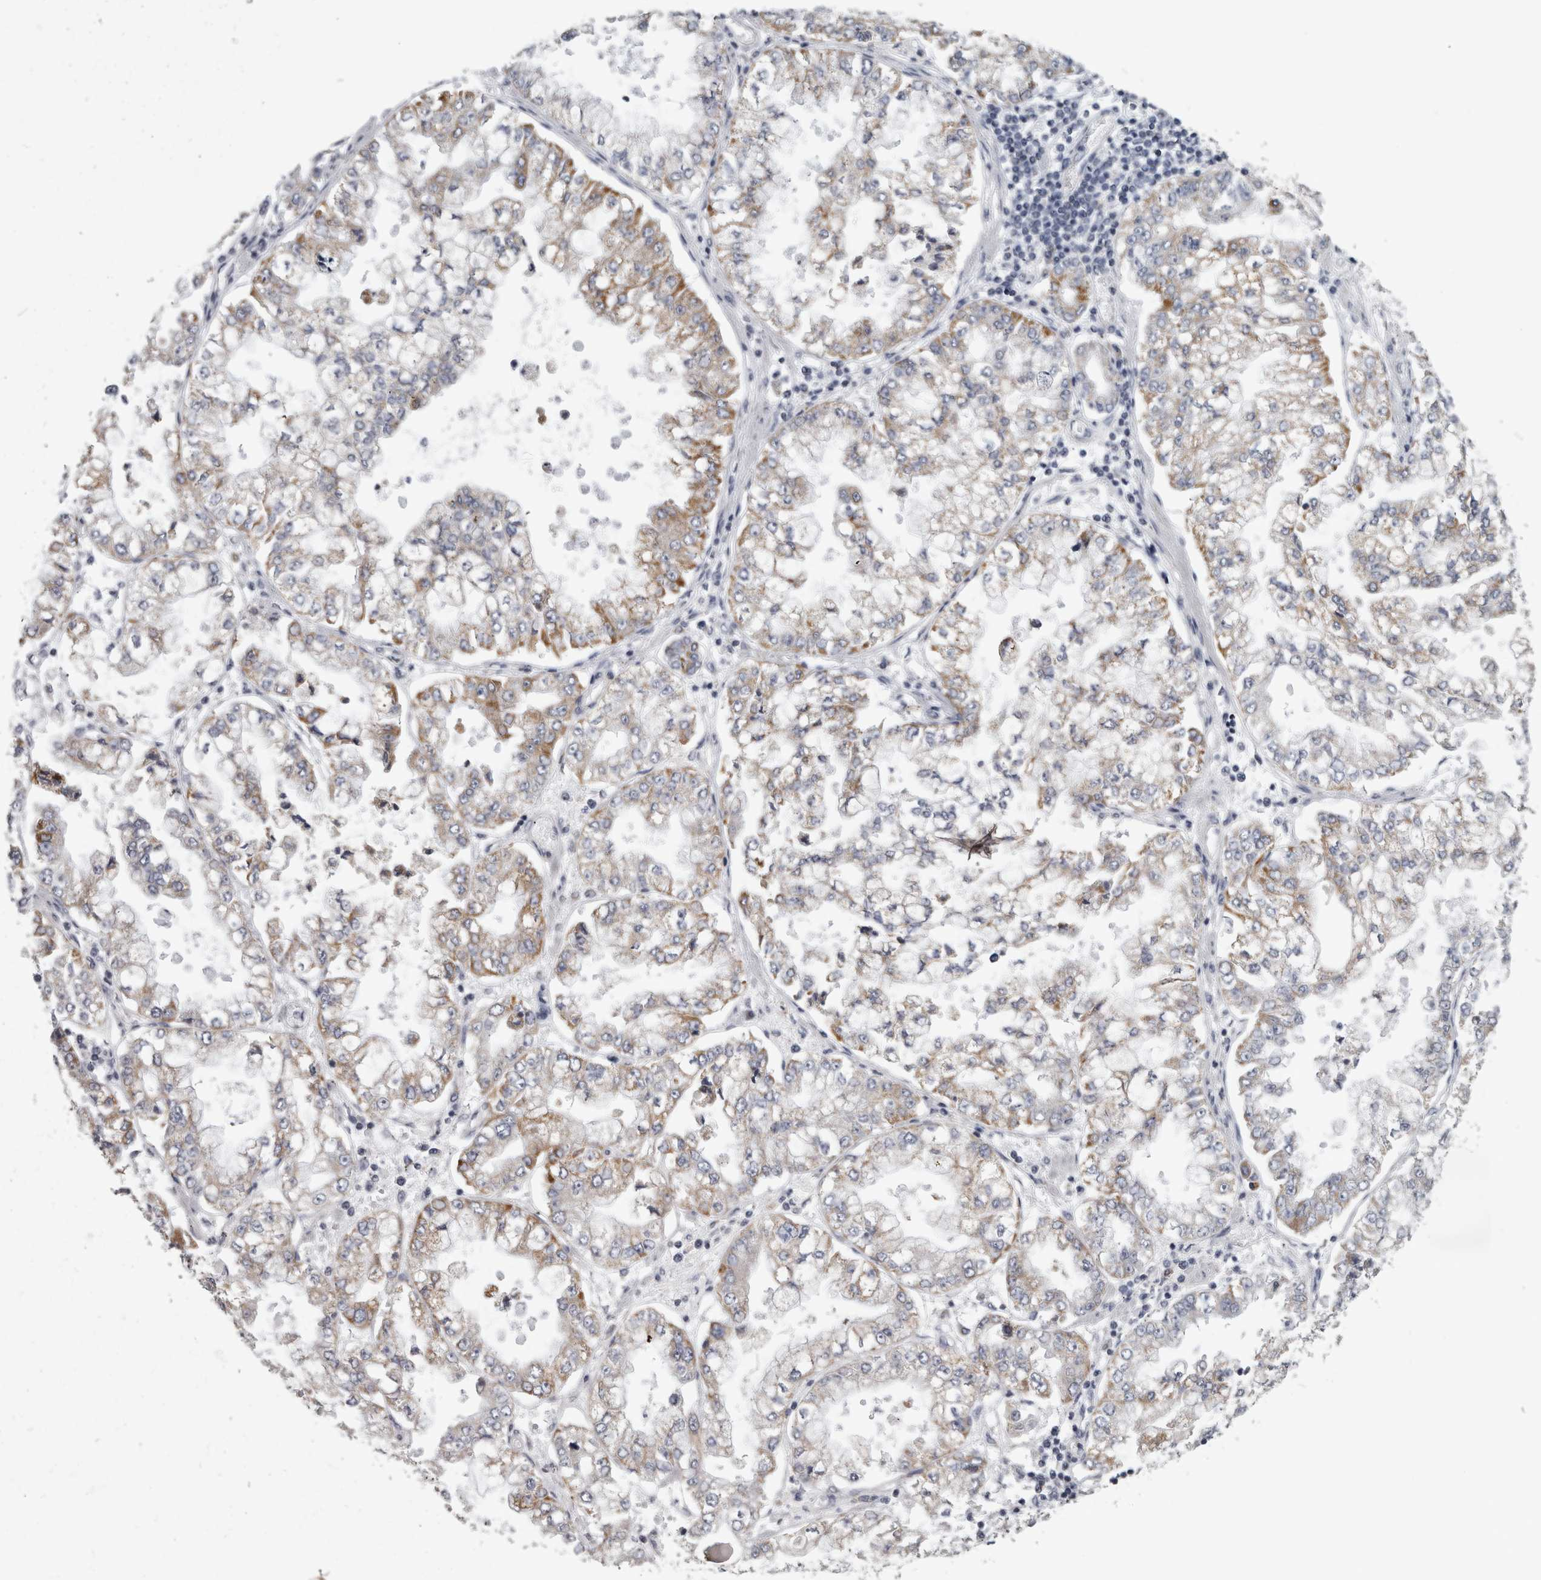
{"staining": {"intensity": "weak", "quantity": ">75%", "location": "cytoplasmic/membranous"}, "tissue": "stomach cancer", "cell_type": "Tumor cells", "image_type": "cancer", "snomed": [{"axis": "morphology", "description": "Adenocarcinoma, NOS"}, {"axis": "topography", "description": "Stomach"}], "caption": "A high-resolution photomicrograph shows immunohistochemistry (IHC) staining of adenocarcinoma (stomach), which exhibits weak cytoplasmic/membranous staining in about >75% of tumor cells.", "gene": "DBT", "patient": {"sex": "male", "age": 76}}